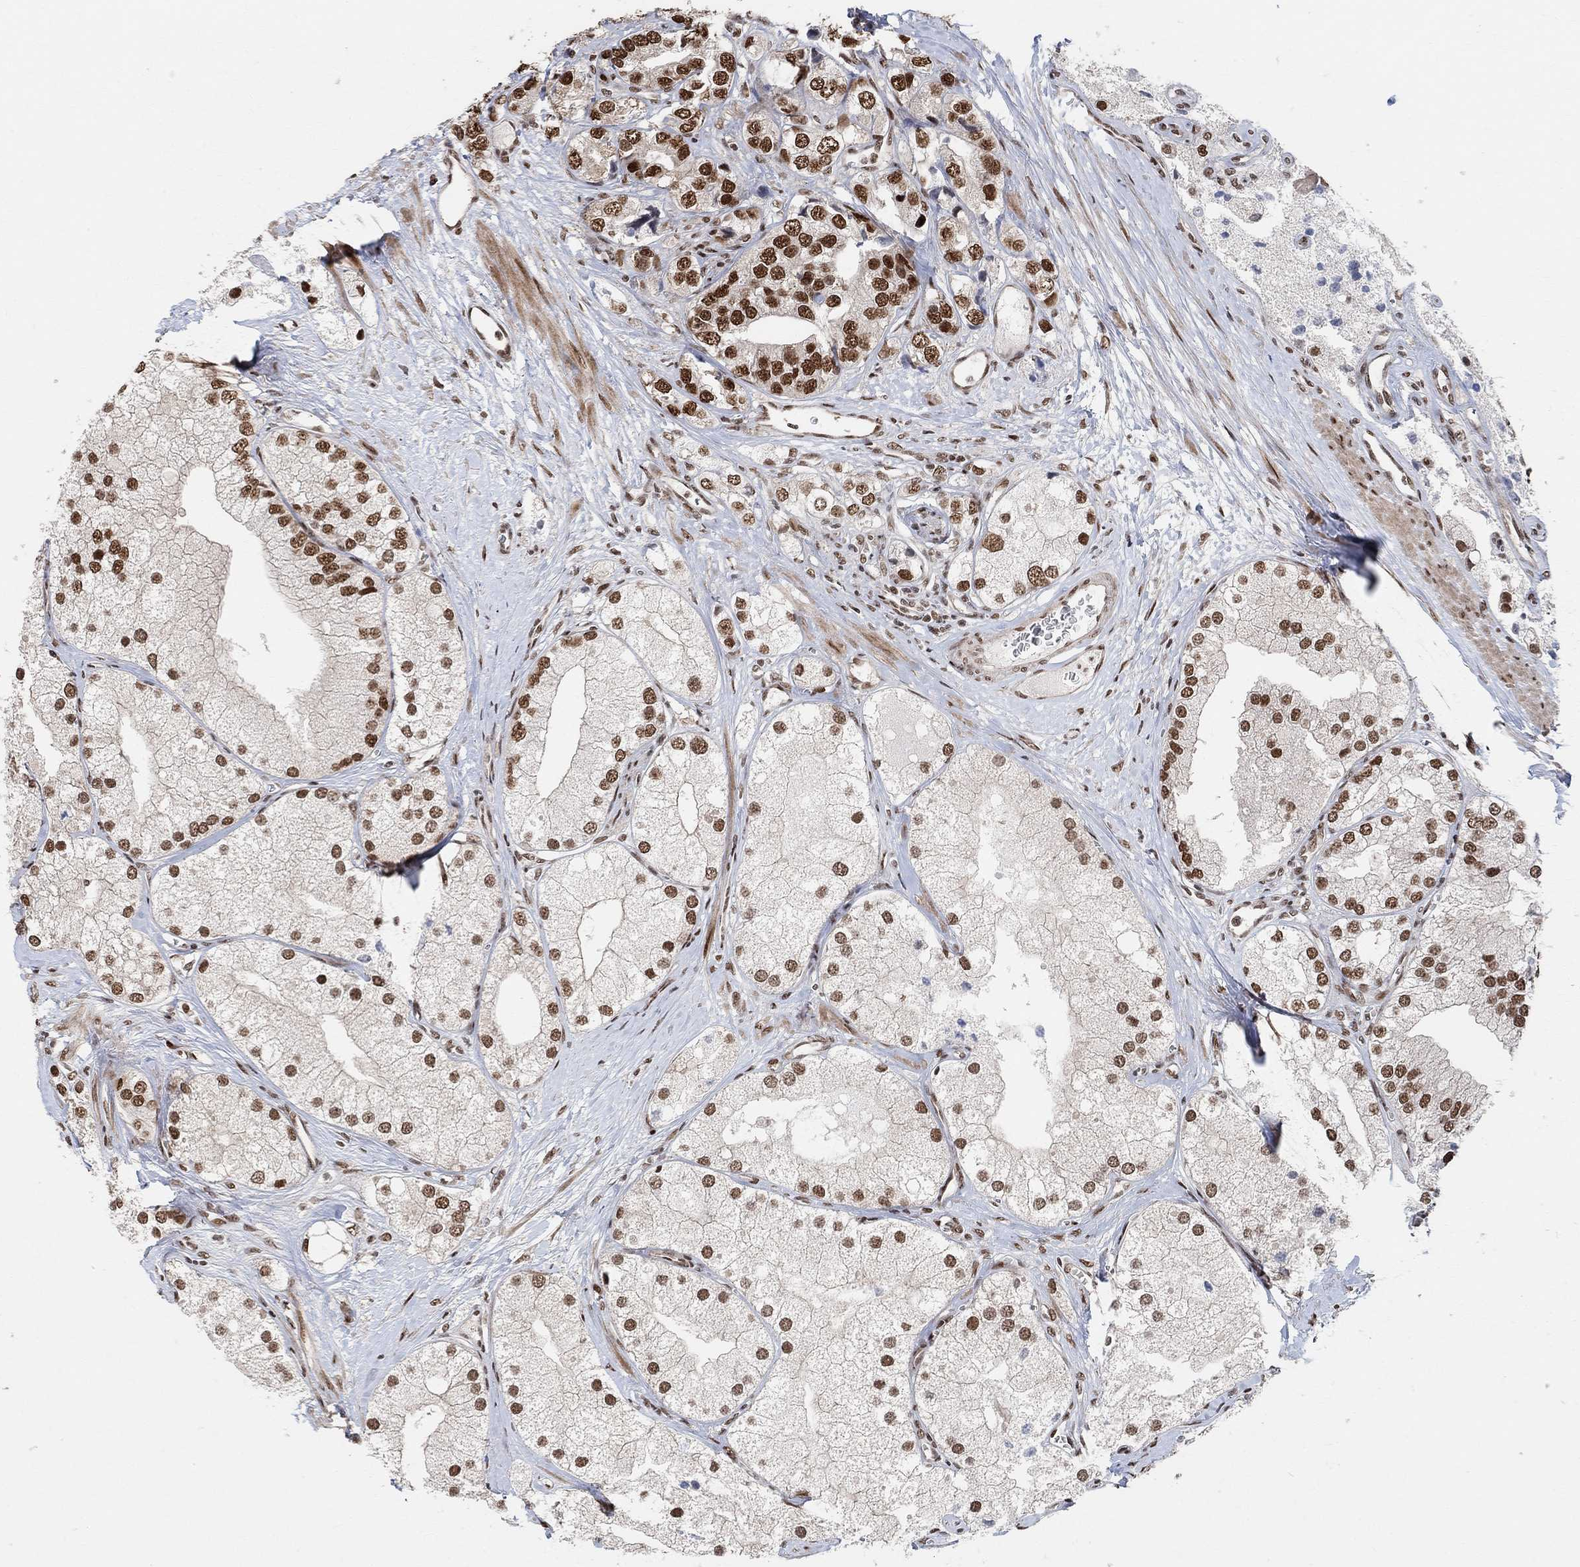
{"staining": {"intensity": "strong", "quantity": ">75%", "location": "nuclear"}, "tissue": "prostate cancer", "cell_type": "Tumor cells", "image_type": "cancer", "snomed": [{"axis": "morphology", "description": "Adenocarcinoma, NOS"}, {"axis": "topography", "description": "Prostate and seminal vesicle, NOS"}, {"axis": "topography", "description": "Prostate"}], "caption": "Immunohistochemical staining of human adenocarcinoma (prostate) reveals high levels of strong nuclear positivity in approximately >75% of tumor cells.", "gene": "E4F1", "patient": {"sex": "male", "age": 79}}